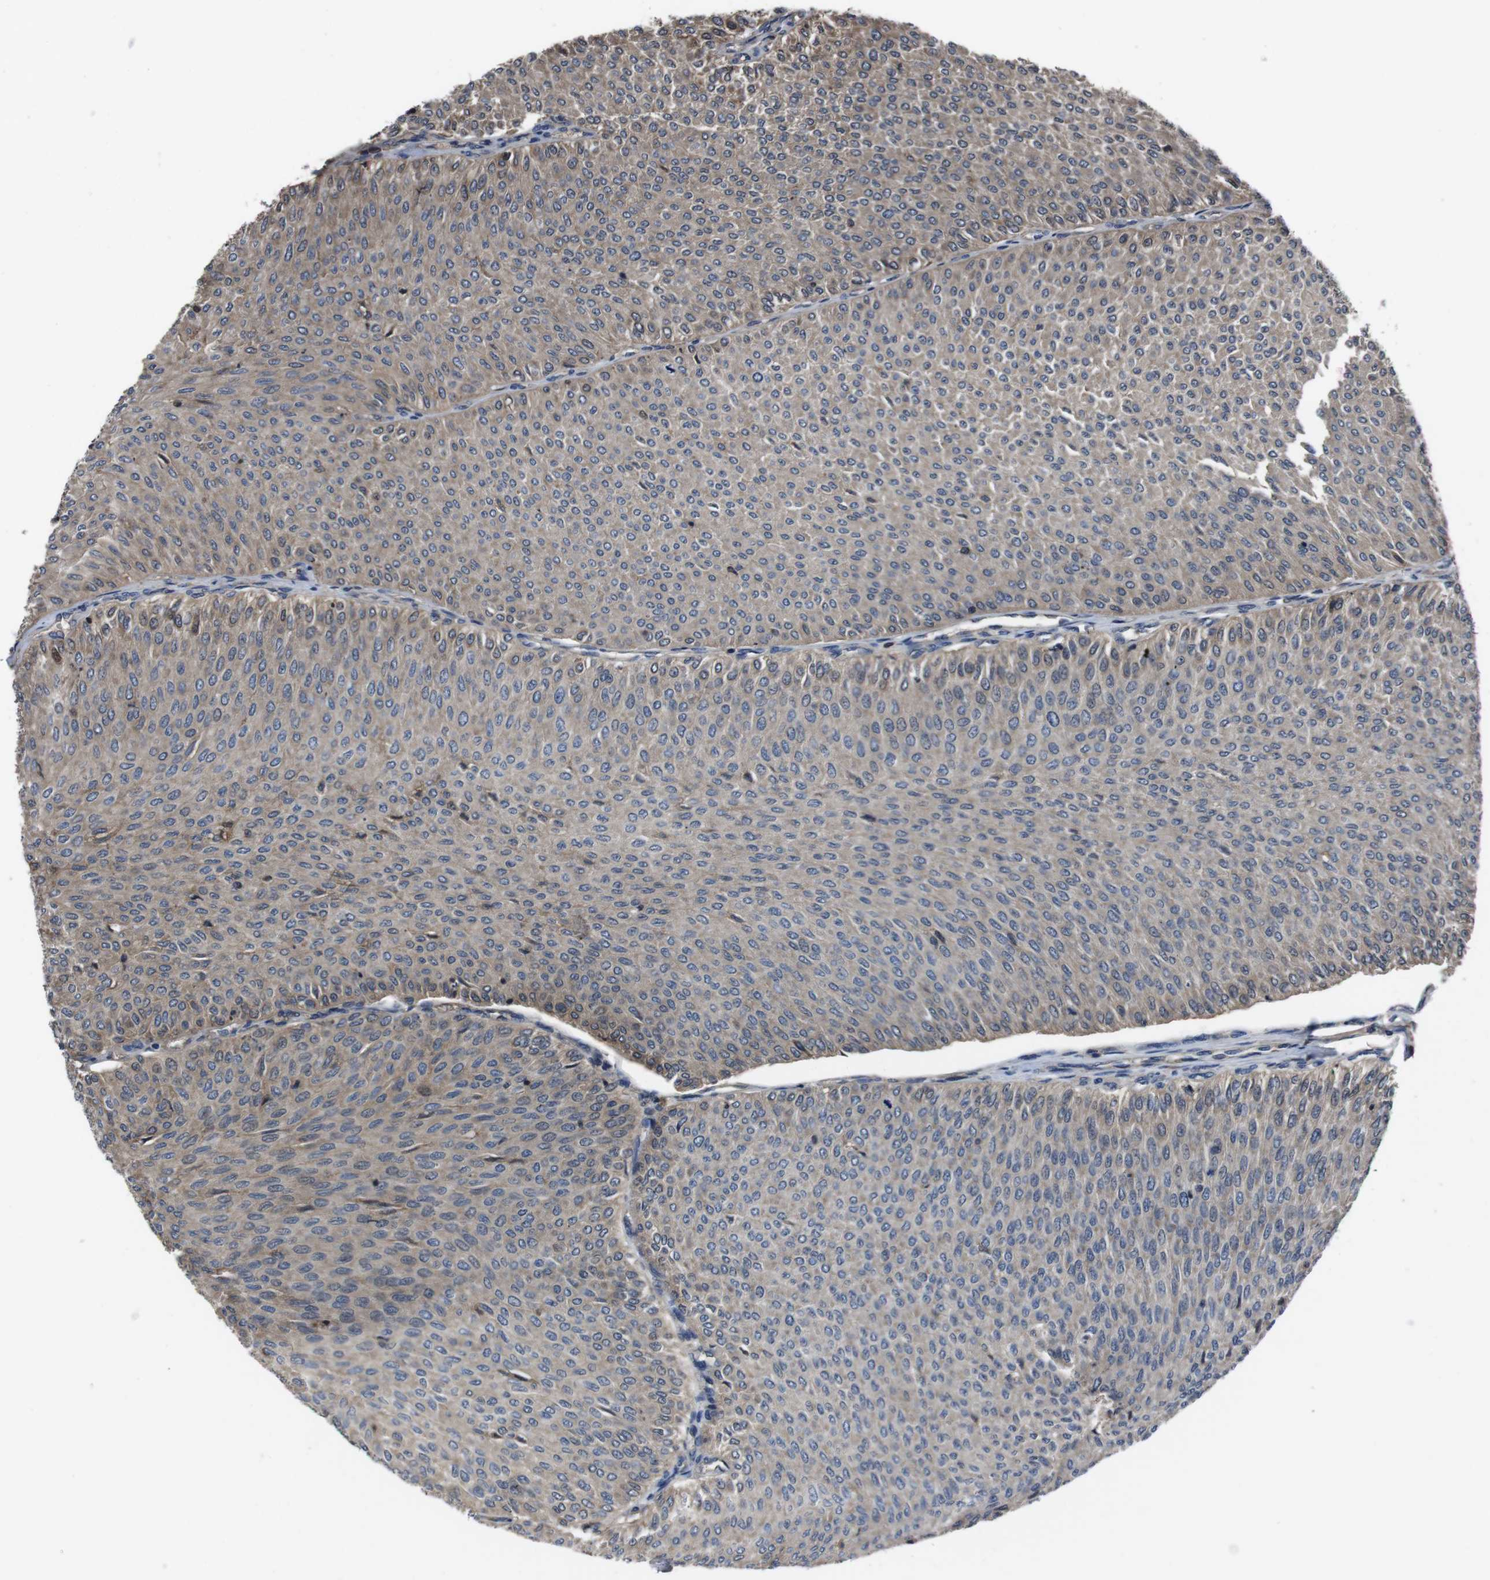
{"staining": {"intensity": "weak", "quantity": "<25%", "location": "cytoplasmic/membranous"}, "tissue": "urothelial cancer", "cell_type": "Tumor cells", "image_type": "cancer", "snomed": [{"axis": "morphology", "description": "Urothelial carcinoma, Low grade"}, {"axis": "topography", "description": "Urinary bladder"}], "caption": "IHC of urothelial cancer displays no expression in tumor cells.", "gene": "CXCL11", "patient": {"sex": "male", "age": 78}}